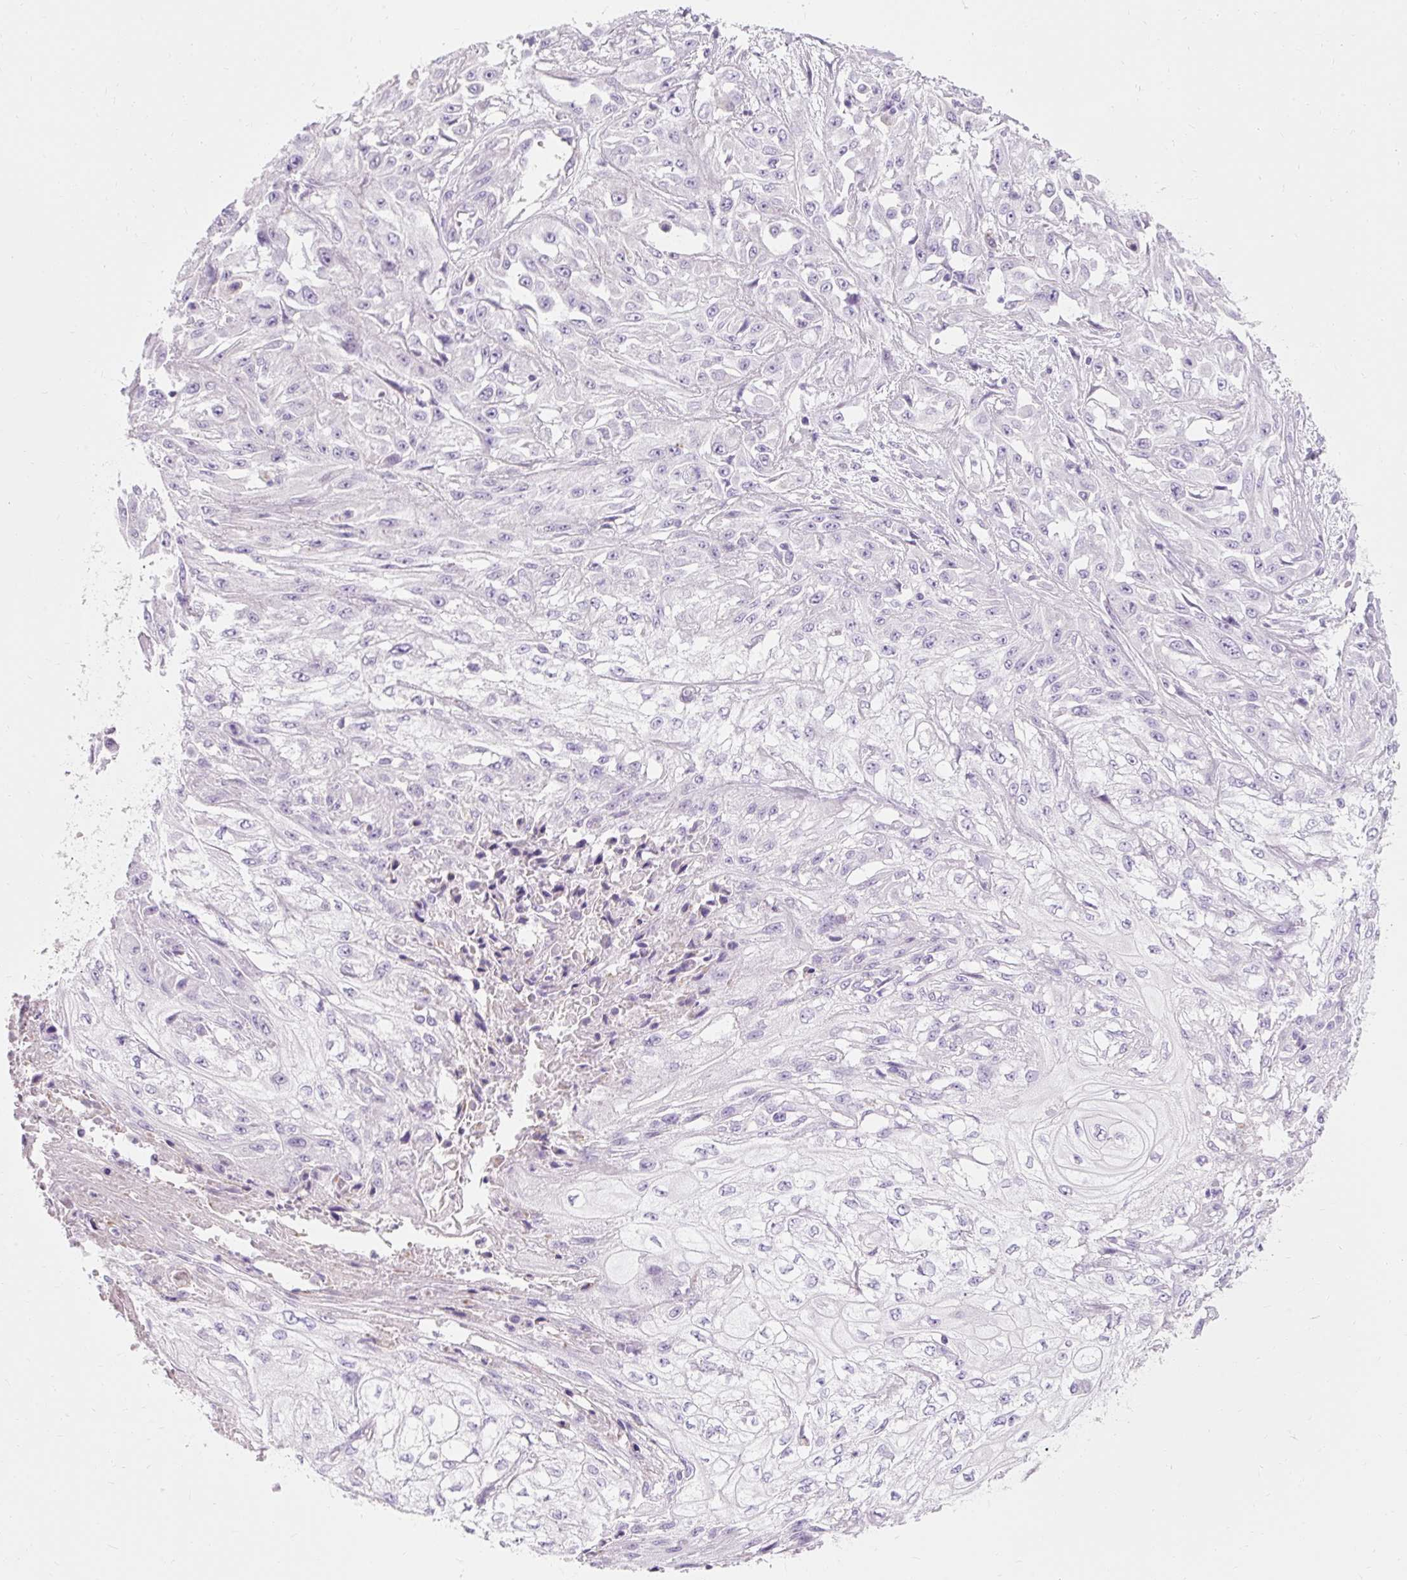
{"staining": {"intensity": "negative", "quantity": "none", "location": "none"}, "tissue": "skin cancer", "cell_type": "Tumor cells", "image_type": "cancer", "snomed": [{"axis": "morphology", "description": "Squamous cell carcinoma, NOS"}, {"axis": "morphology", "description": "Squamous cell carcinoma, metastatic, NOS"}, {"axis": "topography", "description": "Skin"}, {"axis": "topography", "description": "Lymph node"}], "caption": "Immunohistochemical staining of skin cancer (squamous cell carcinoma) demonstrates no significant staining in tumor cells. (Stains: DAB immunohistochemistry with hematoxylin counter stain, Microscopy: brightfield microscopy at high magnification).", "gene": "CLDN25", "patient": {"sex": "male", "age": 75}}